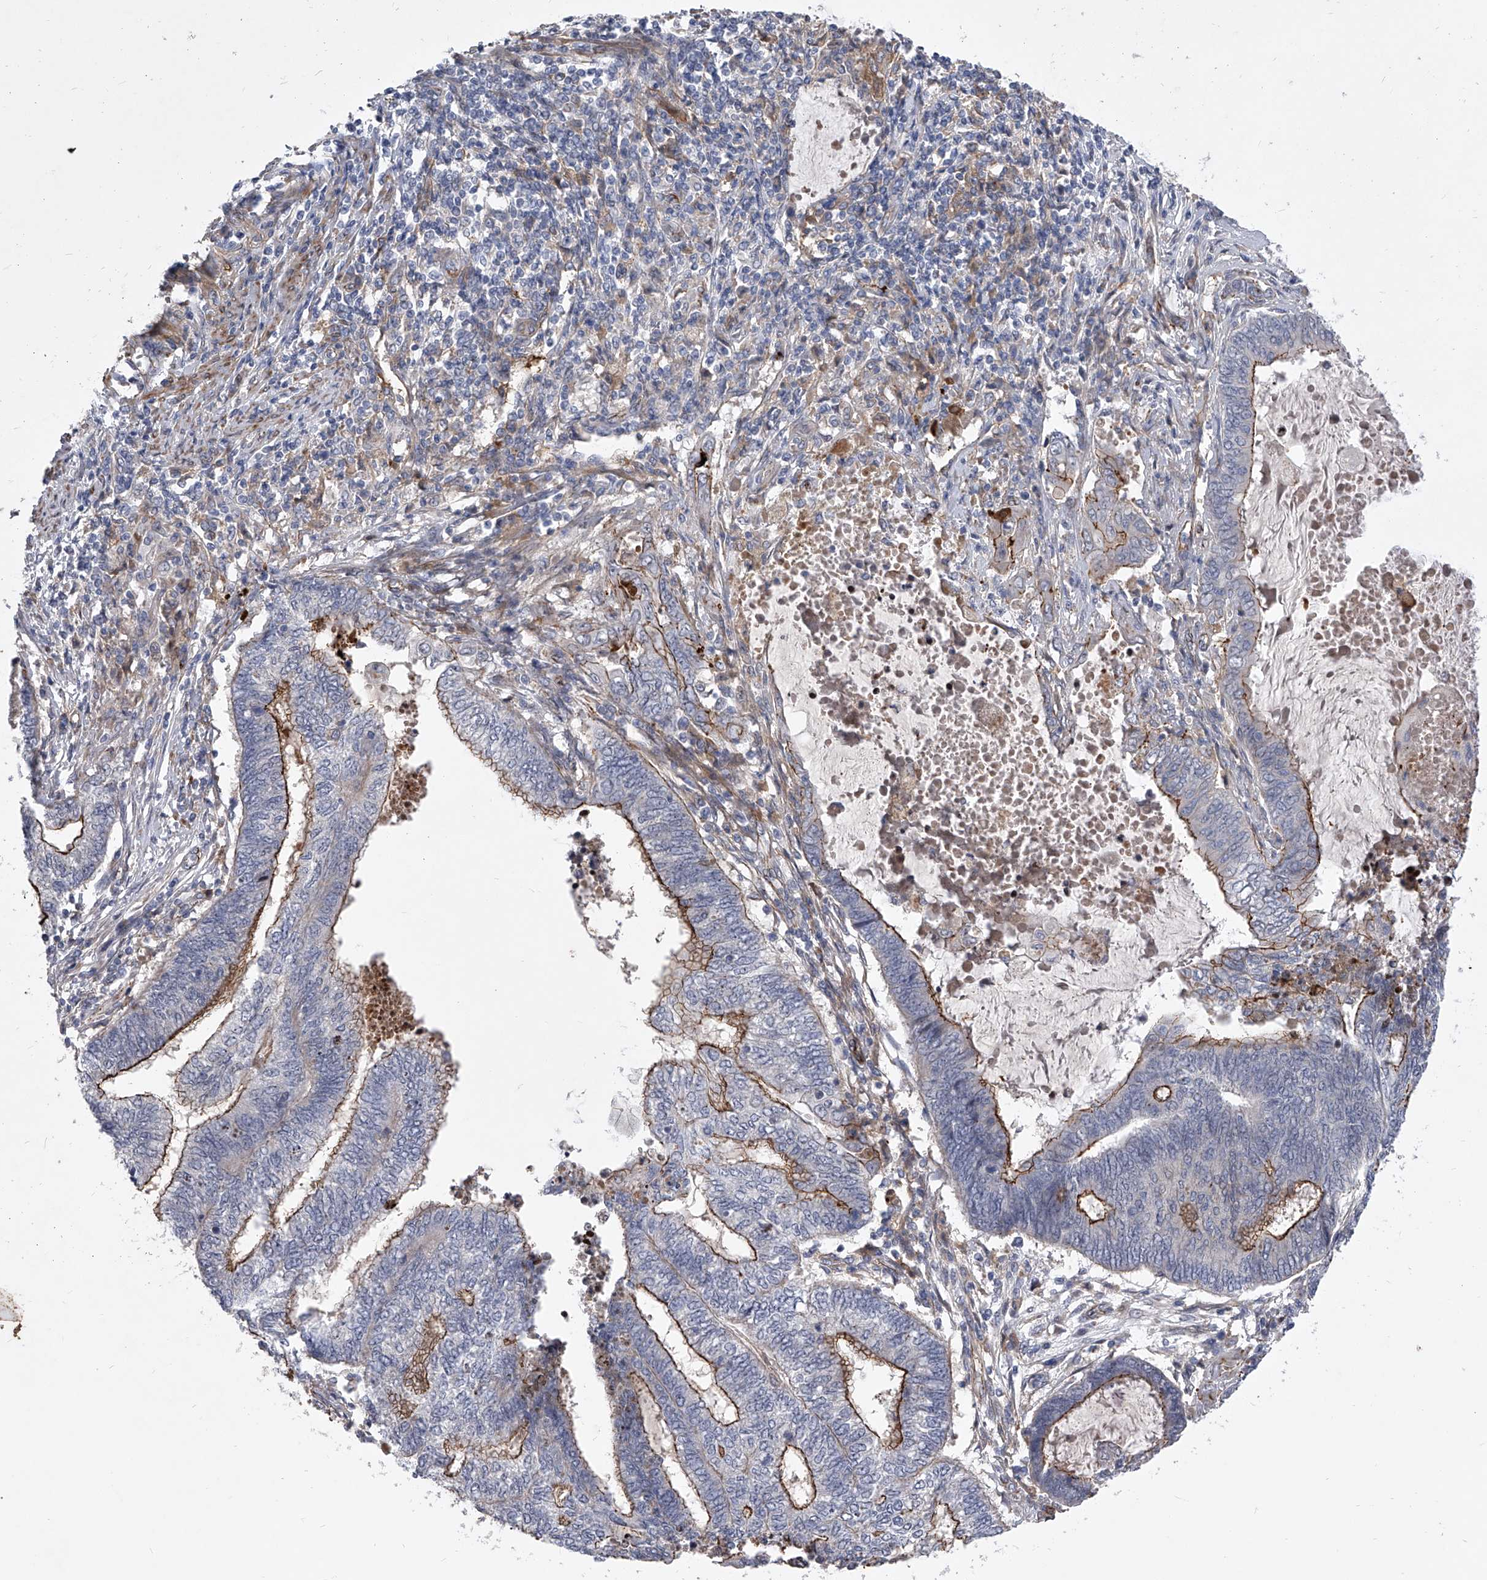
{"staining": {"intensity": "moderate", "quantity": "<25%", "location": "cytoplasmic/membranous"}, "tissue": "endometrial cancer", "cell_type": "Tumor cells", "image_type": "cancer", "snomed": [{"axis": "morphology", "description": "Adenocarcinoma, NOS"}, {"axis": "topography", "description": "Uterus"}, {"axis": "topography", "description": "Endometrium"}], "caption": "About <25% of tumor cells in human endometrial adenocarcinoma display moderate cytoplasmic/membranous protein staining as visualized by brown immunohistochemical staining.", "gene": "MINDY4", "patient": {"sex": "female", "age": 70}}